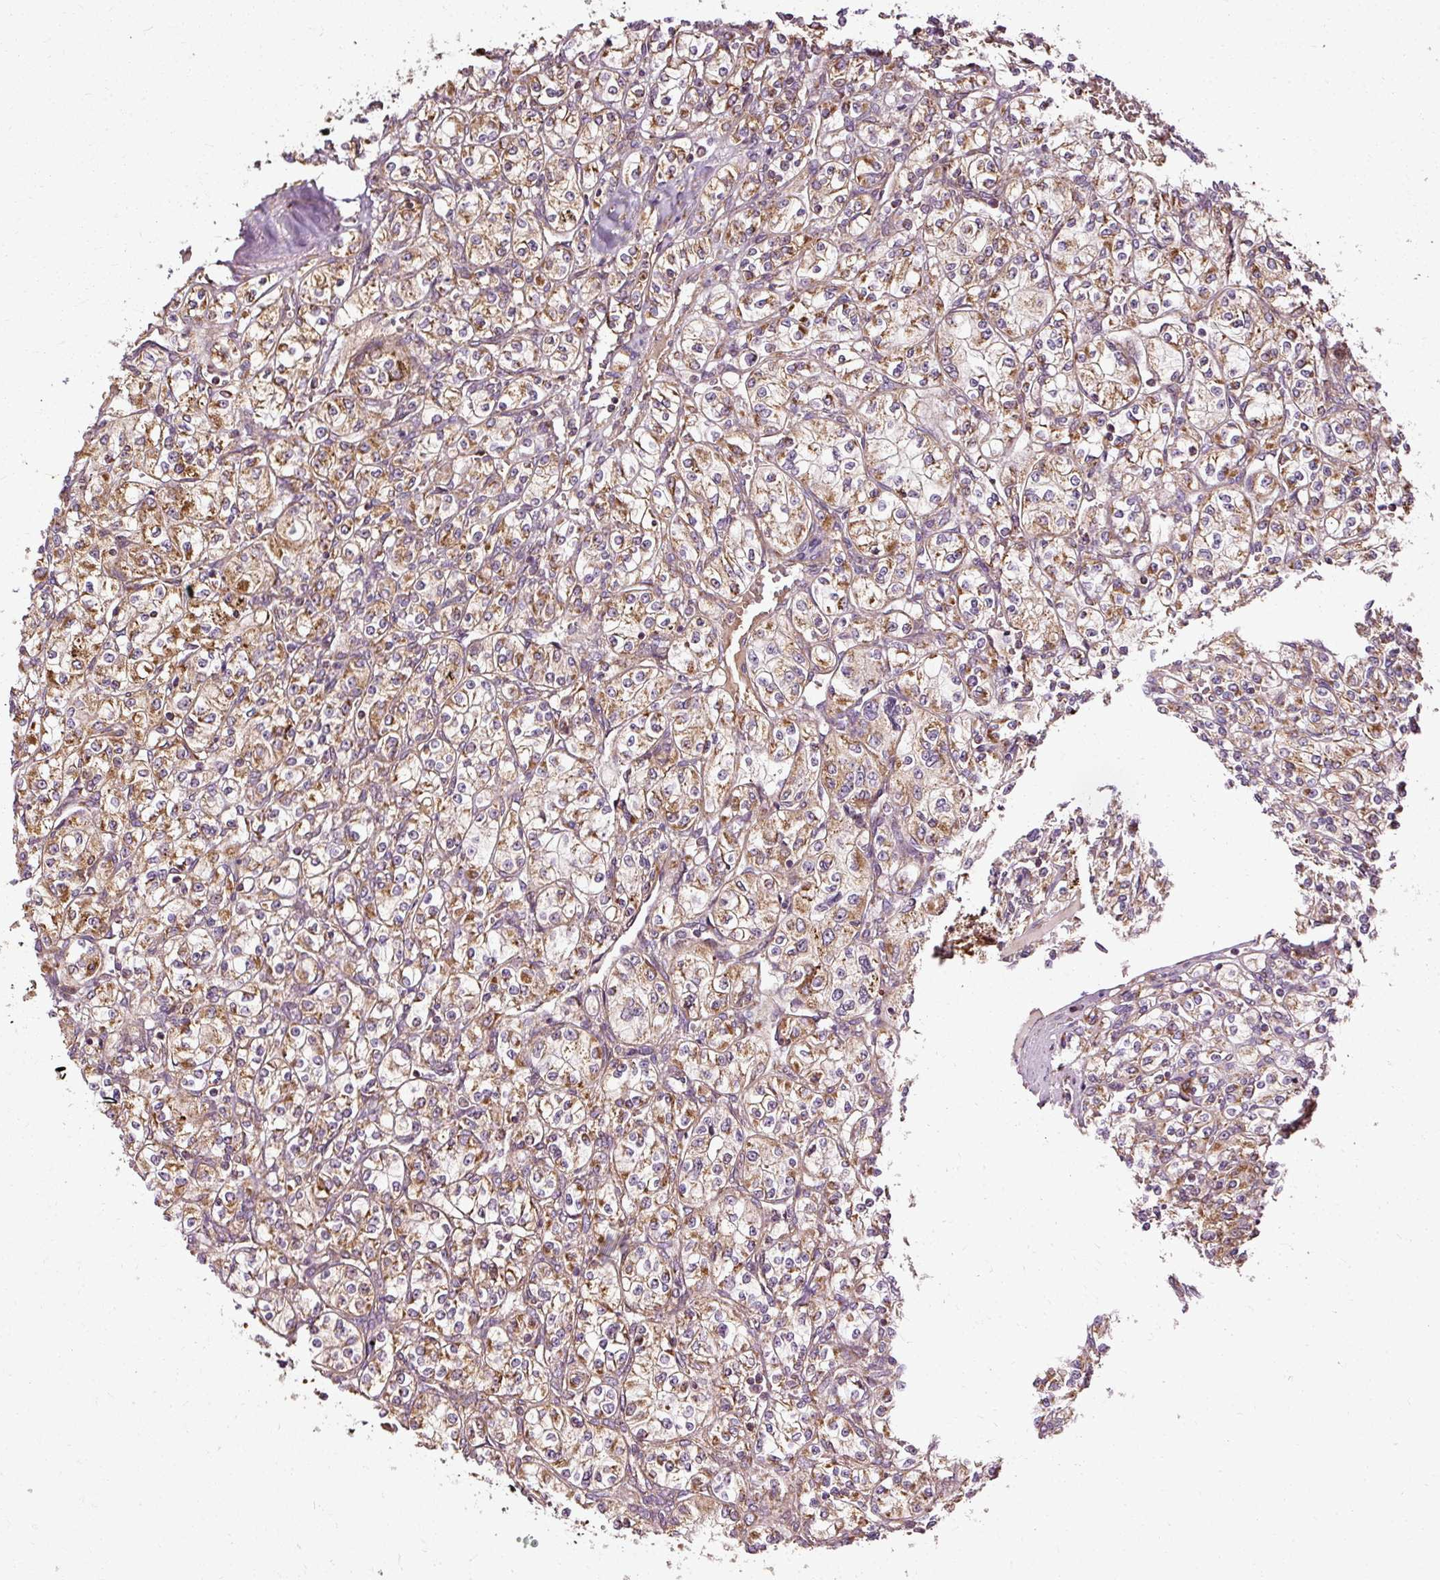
{"staining": {"intensity": "moderate", "quantity": ">75%", "location": "cytoplasmic/membranous"}, "tissue": "renal cancer", "cell_type": "Tumor cells", "image_type": "cancer", "snomed": [{"axis": "morphology", "description": "Adenocarcinoma, NOS"}, {"axis": "topography", "description": "Kidney"}], "caption": "This is a histology image of immunohistochemistry (IHC) staining of renal adenocarcinoma, which shows moderate positivity in the cytoplasmic/membranous of tumor cells.", "gene": "ISCU", "patient": {"sex": "male", "age": 77}}